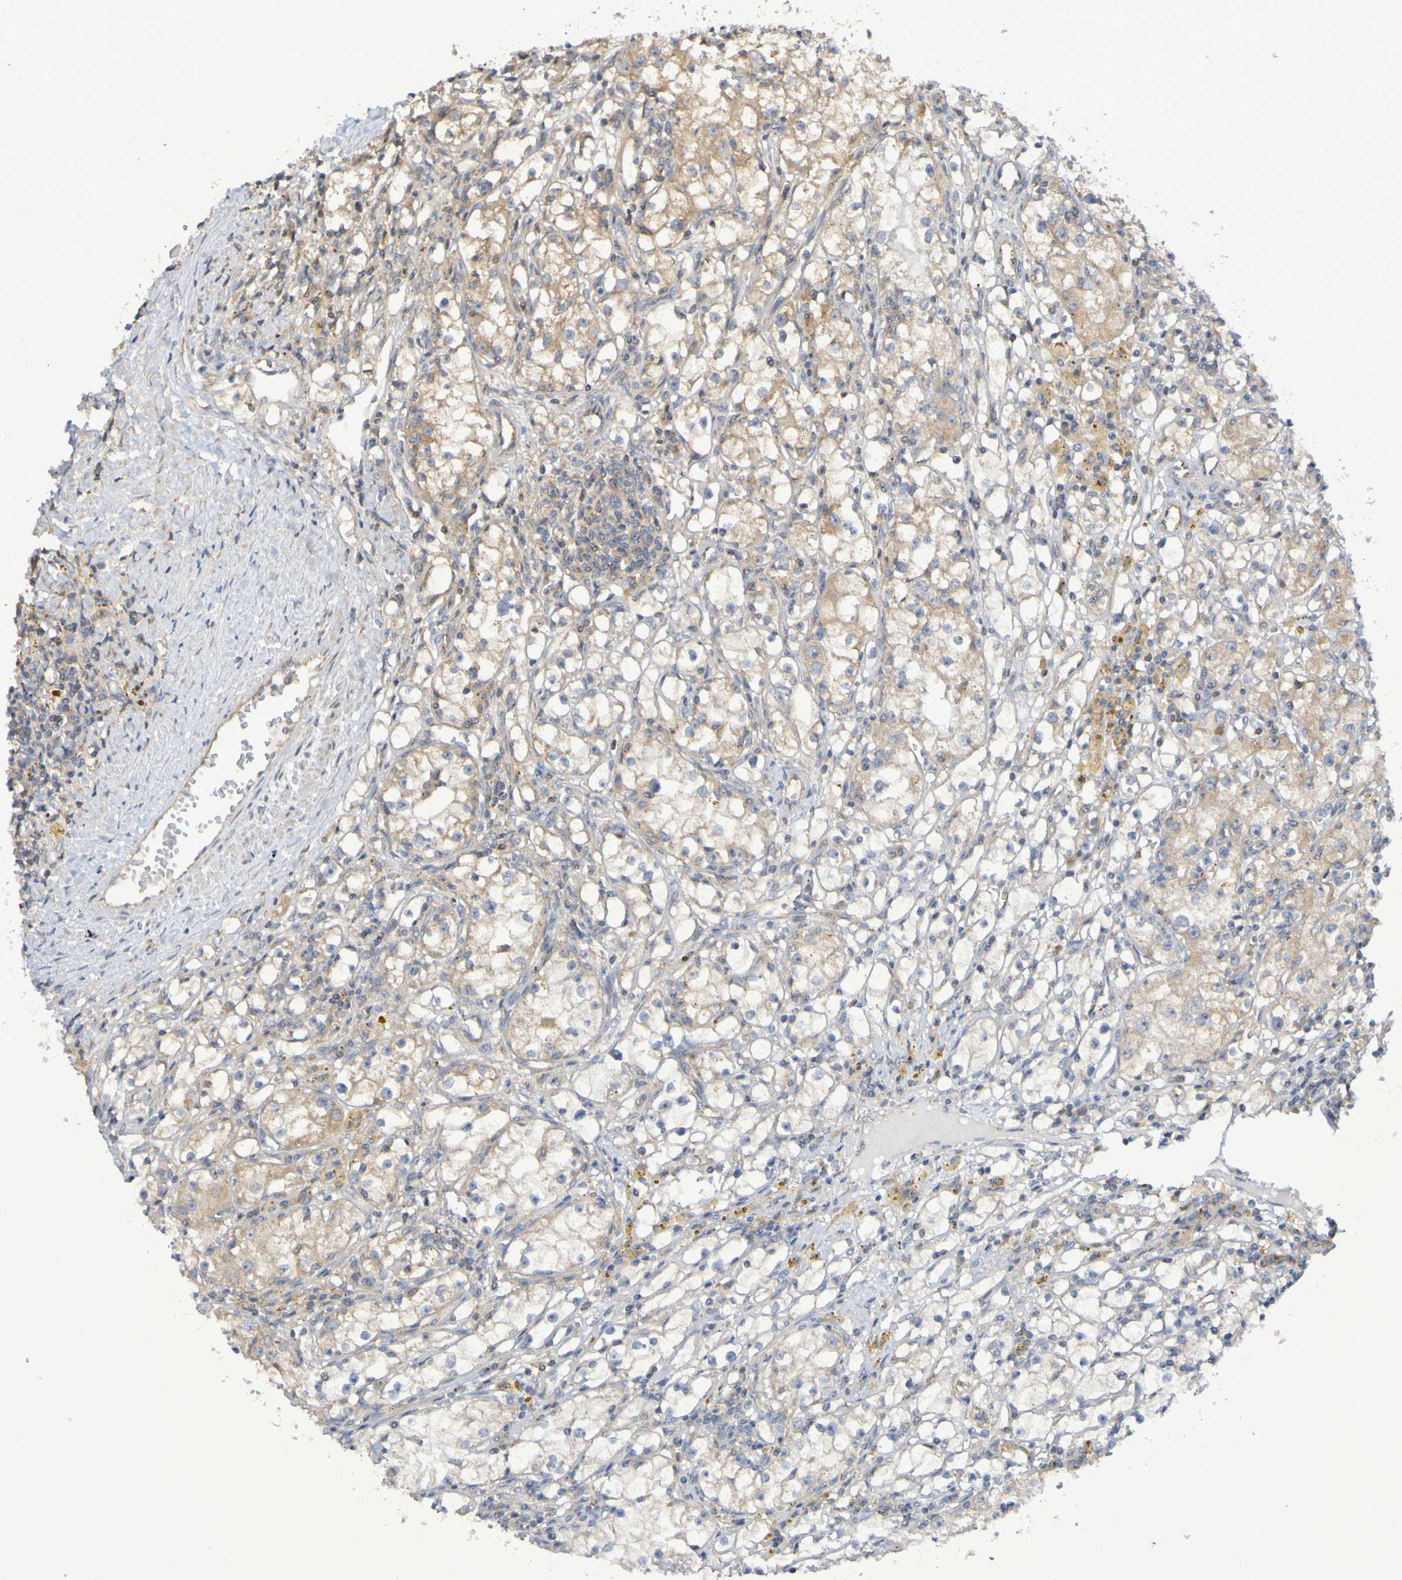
{"staining": {"intensity": "weak", "quantity": "25%-75%", "location": "cytoplasmic/membranous"}, "tissue": "renal cancer", "cell_type": "Tumor cells", "image_type": "cancer", "snomed": [{"axis": "morphology", "description": "Adenocarcinoma, NOS"}, {"axis": "topography", "description": "Kidney"}], "caption": "This is a micrograph of IHC staining of renal cancer, which shows weak expression in the cytoplasmic/membranous of tumor cells.", "gene": "LMBRD2", "patient": {"sex": "male", "age": 56}}